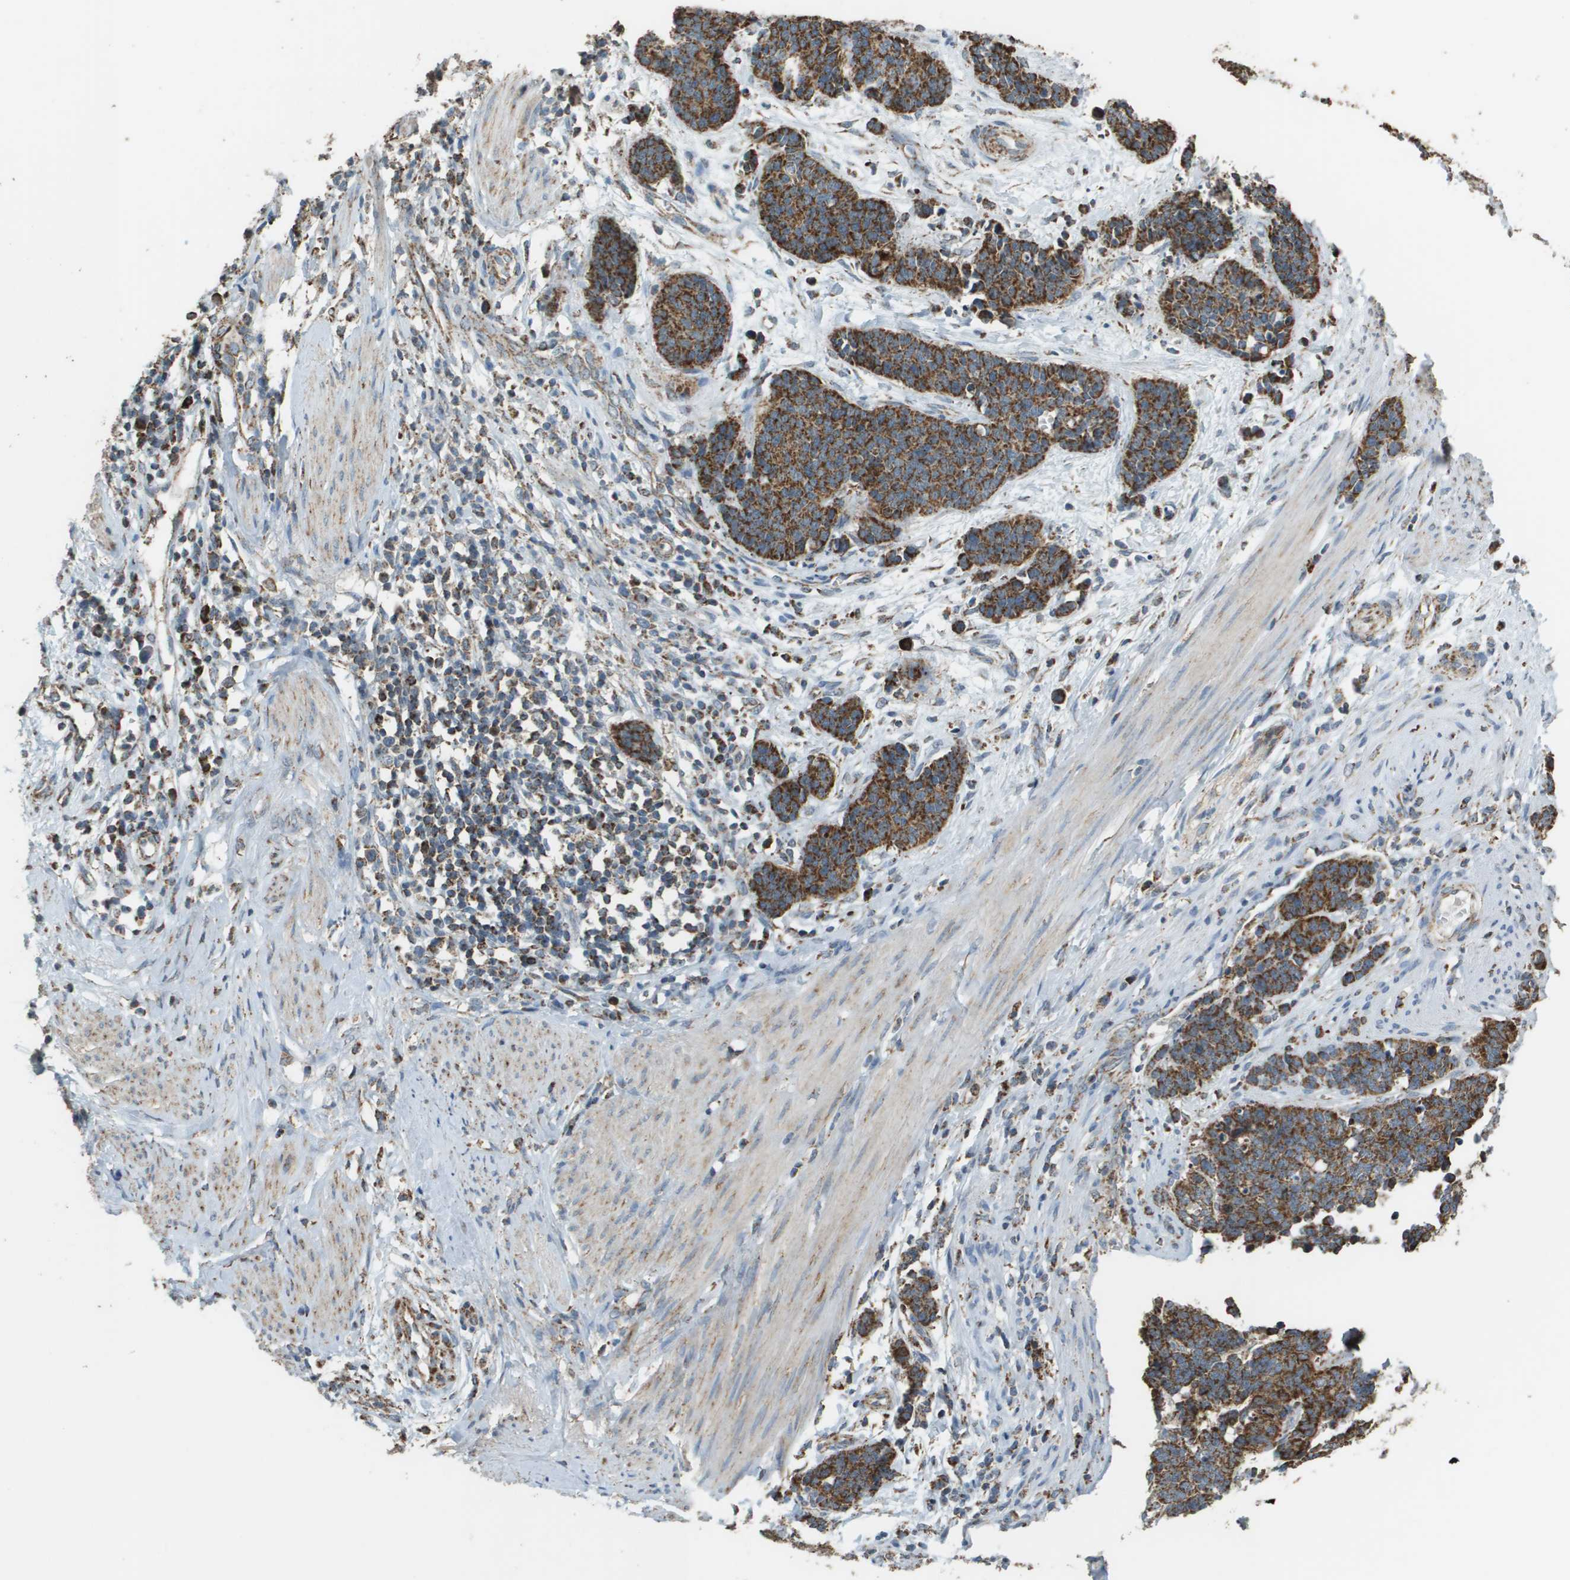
{"staining": {"intensity": "strong", "quantity": ">75%", "location": "cytoplasmic/membranous"}, "tissue": "cervical cancer", "cell_type": "Tumor cells", "image_type": "cancer", "snomed": [{"axis": "morphology", "description": "Squamous cell carcinoma, NOS"}, {"axis": "topography", "description": "Cervix"}], "caption": "The immunohistochemical stain shows strong cytoplasmic/membranous staining in tumor cells of squamous cell carcinoma (cervical) tissue.", "gene": "FH", "patient": {"sex": "female", "age": 35}}